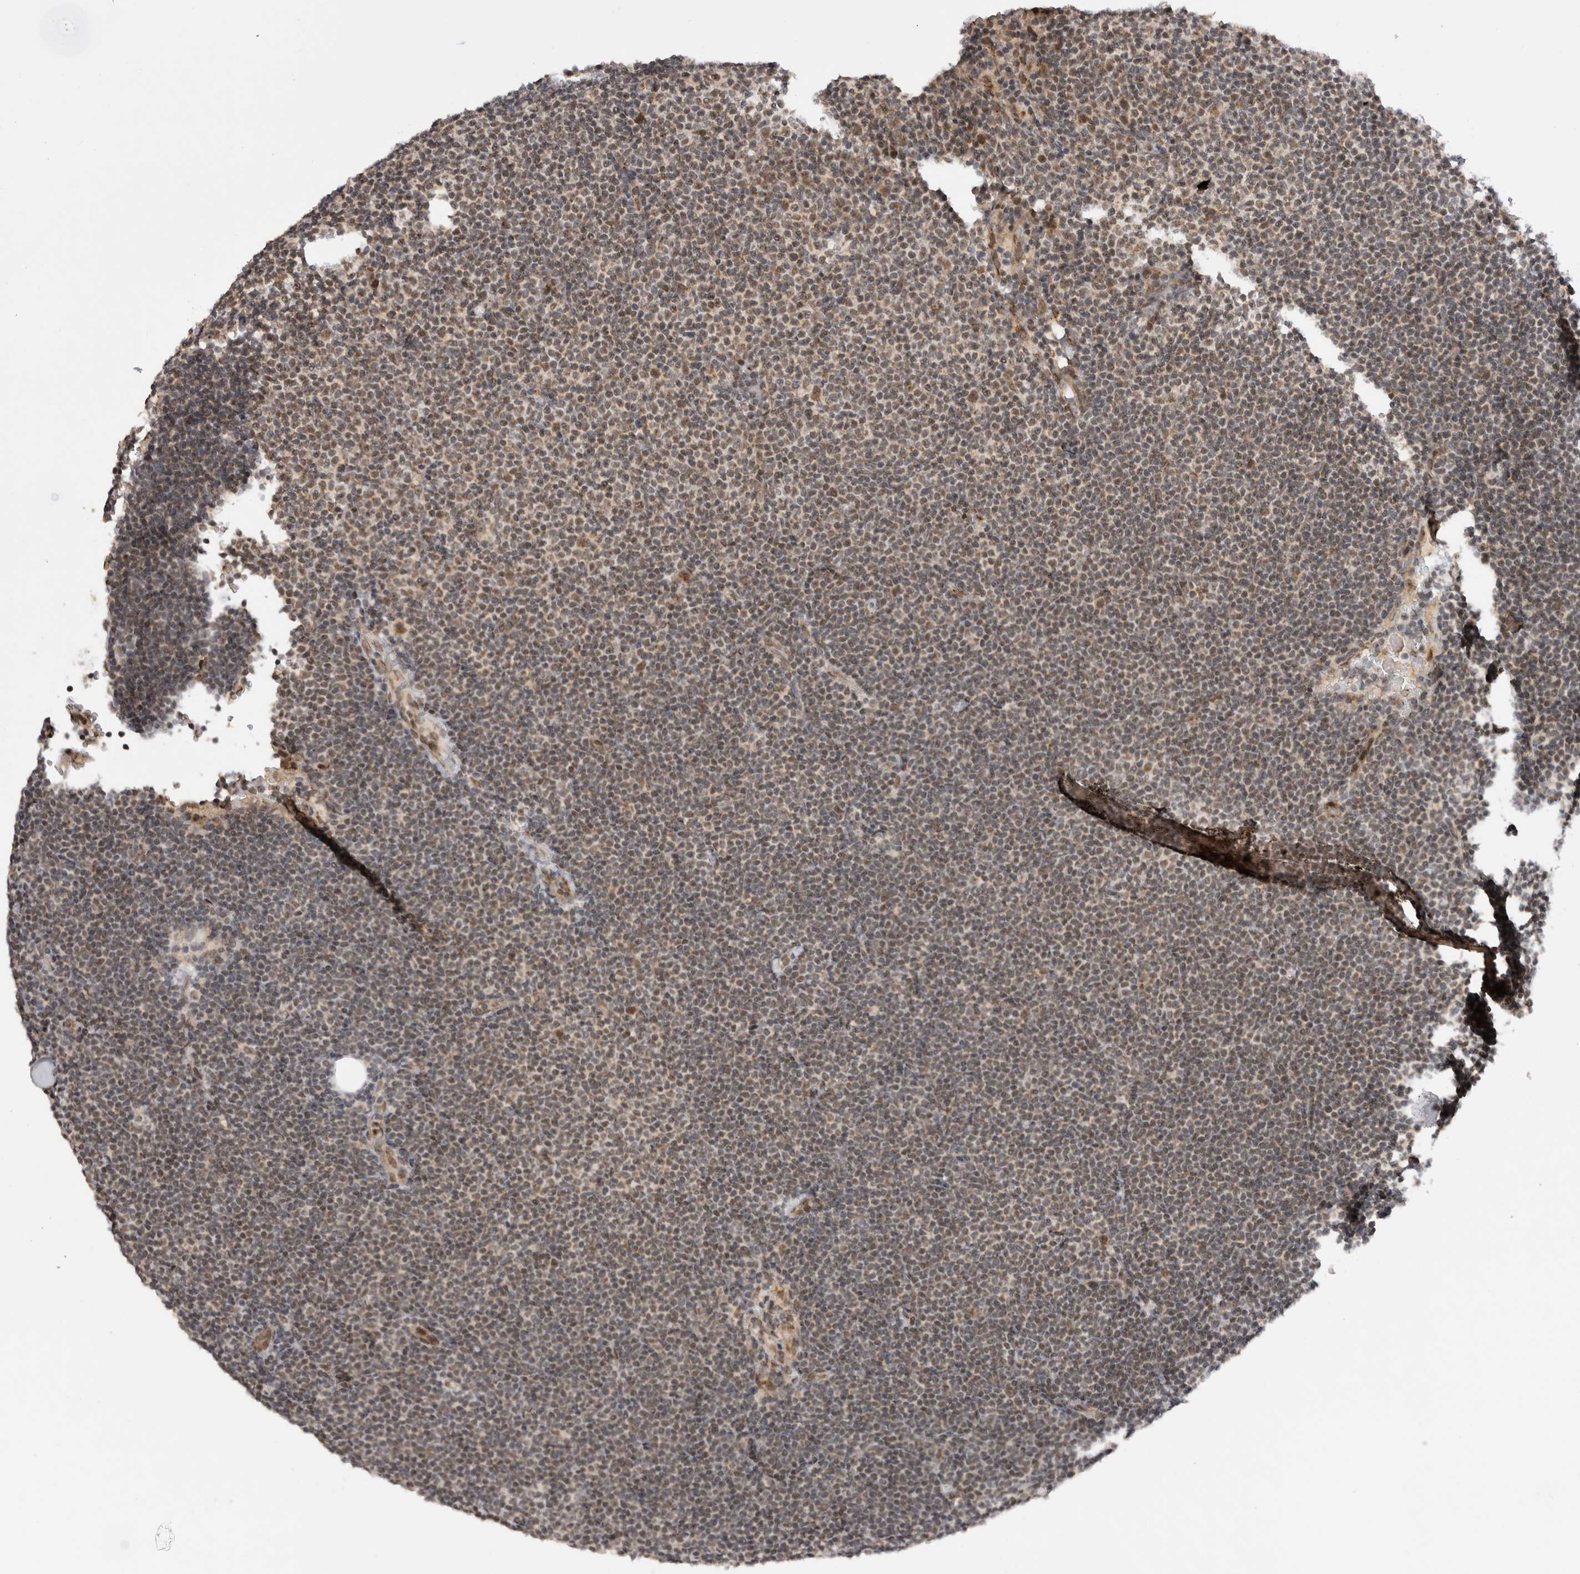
{"staining": {"intensity": "weak", "quantity": "25%-75%", "location": "nuclear"}, "tissue": "lymphoma", "cell_type": "Tumor cells", "image_type": "cancer", "snomed": [{"axis": "morphology", "description": "Malignant lymphoma, non-Hodgkin's type, Low grade"}, {"axis": "topography", "description": "Lymph node"}], "caption": "Protein staining displays weak nuclear staining in about 25%-75% of tumor cells in malignant lymphoma, non-Hodgkin's type (low-grade). The staining was performed using DAB (3,3'-diaminobenzidine), with brown indicating positive protein expression. Nuclei are stained blue with hematoxylin.", "gene": "TMEM65", "patient": {"sex": "female", "age": 53}}